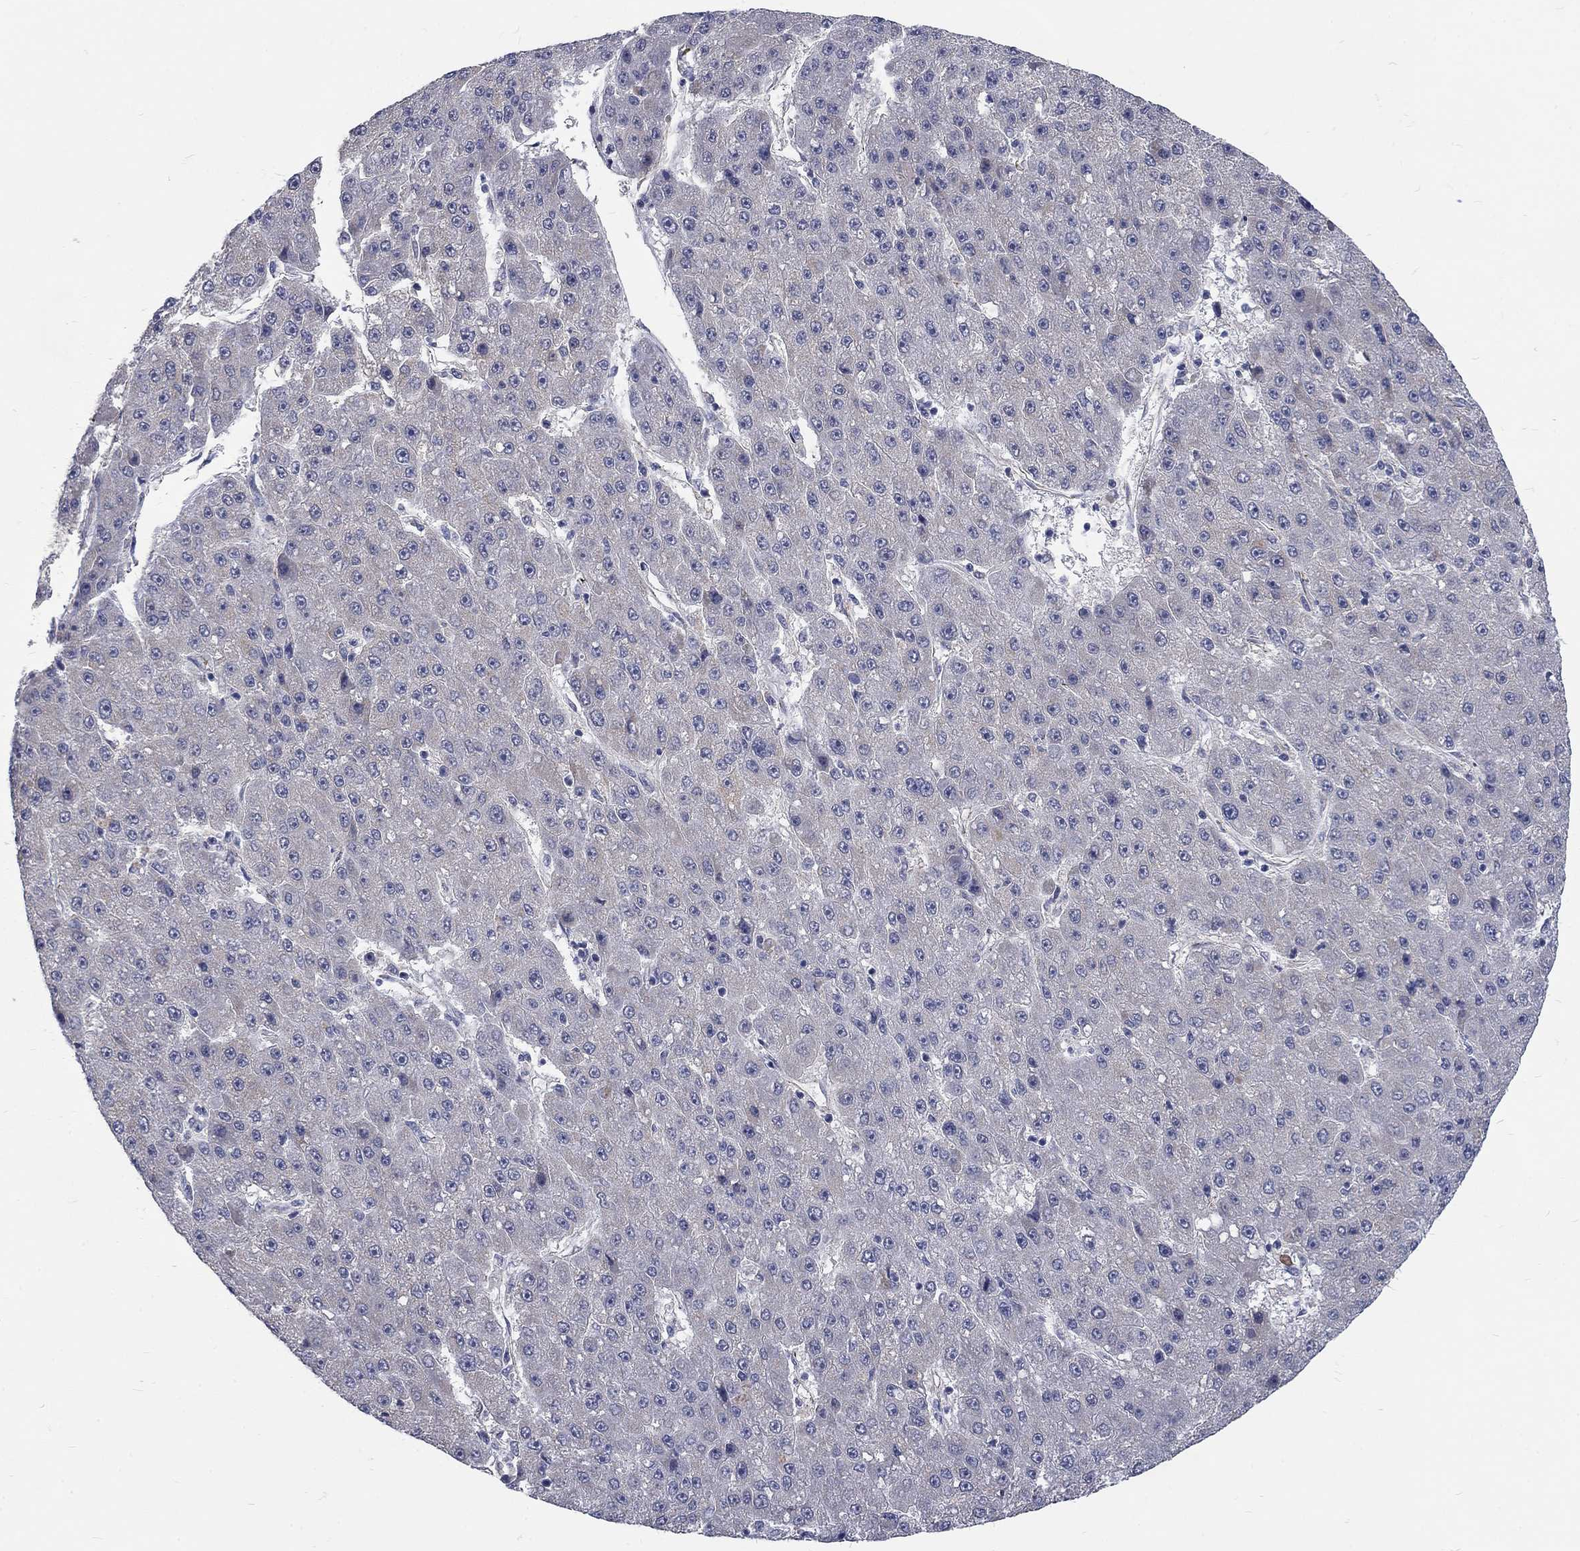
{"staining": {"intensity": "negative", "quantity": "none", "location": "none"}, "tissue": "liver cancer", "cell_type": "Tumor cells", "image_type": "cancer", "snomed": [{"axis": "morphology", "description": "Carcinoma, Hepatocellular, NOS"}, {"axis": "topography", "description": "Liver"}], "caption": "The immunohistochemistry (IHC) image has no significant staining in tumor cells of hepatocellular carcinoma (liver) tissue.", "gene": "PHKA1", "patient": {"sex": "male", "age": 67}}